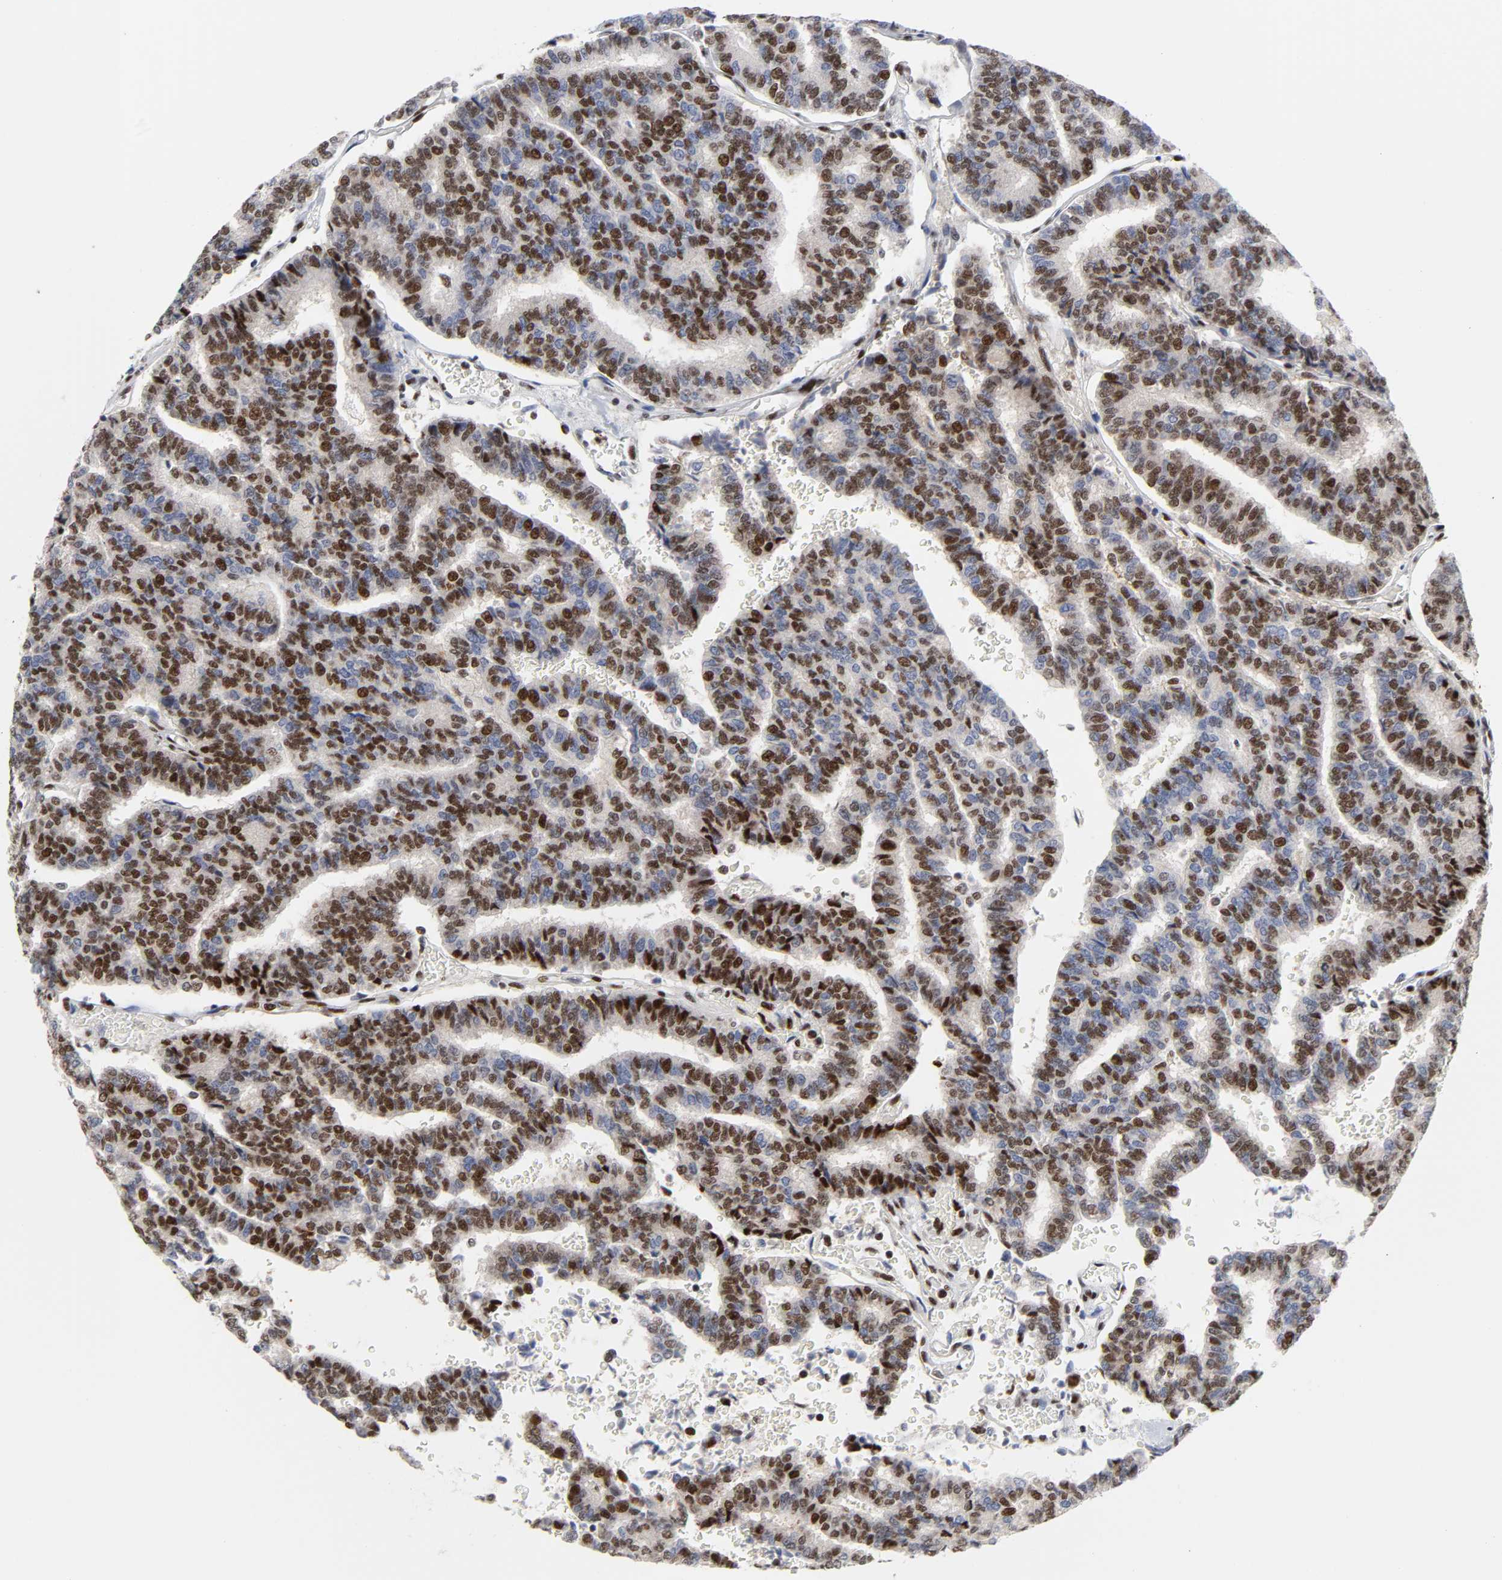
{"staining": {"intensity": "strong", "quantity": "25%-75%", "location": "nuclear"}, "tissue": "thyroid cancer", "cell_type": "Tumor cells", "image_type": "cancer", "snomed": [{"axis": "morphology", "description": "Papillary adenocarcinoma, NOS"}, {"axis": "topography", "description": "Thyroid gland"}], "caption": "Protein expression analysis of human thyroid papillary adenocarcinoma reveals strong nuclear staining in about 25%-75% of tumor cells.", "gene": "CREBBP", "patient": {"sex": "female", "age": 35}}